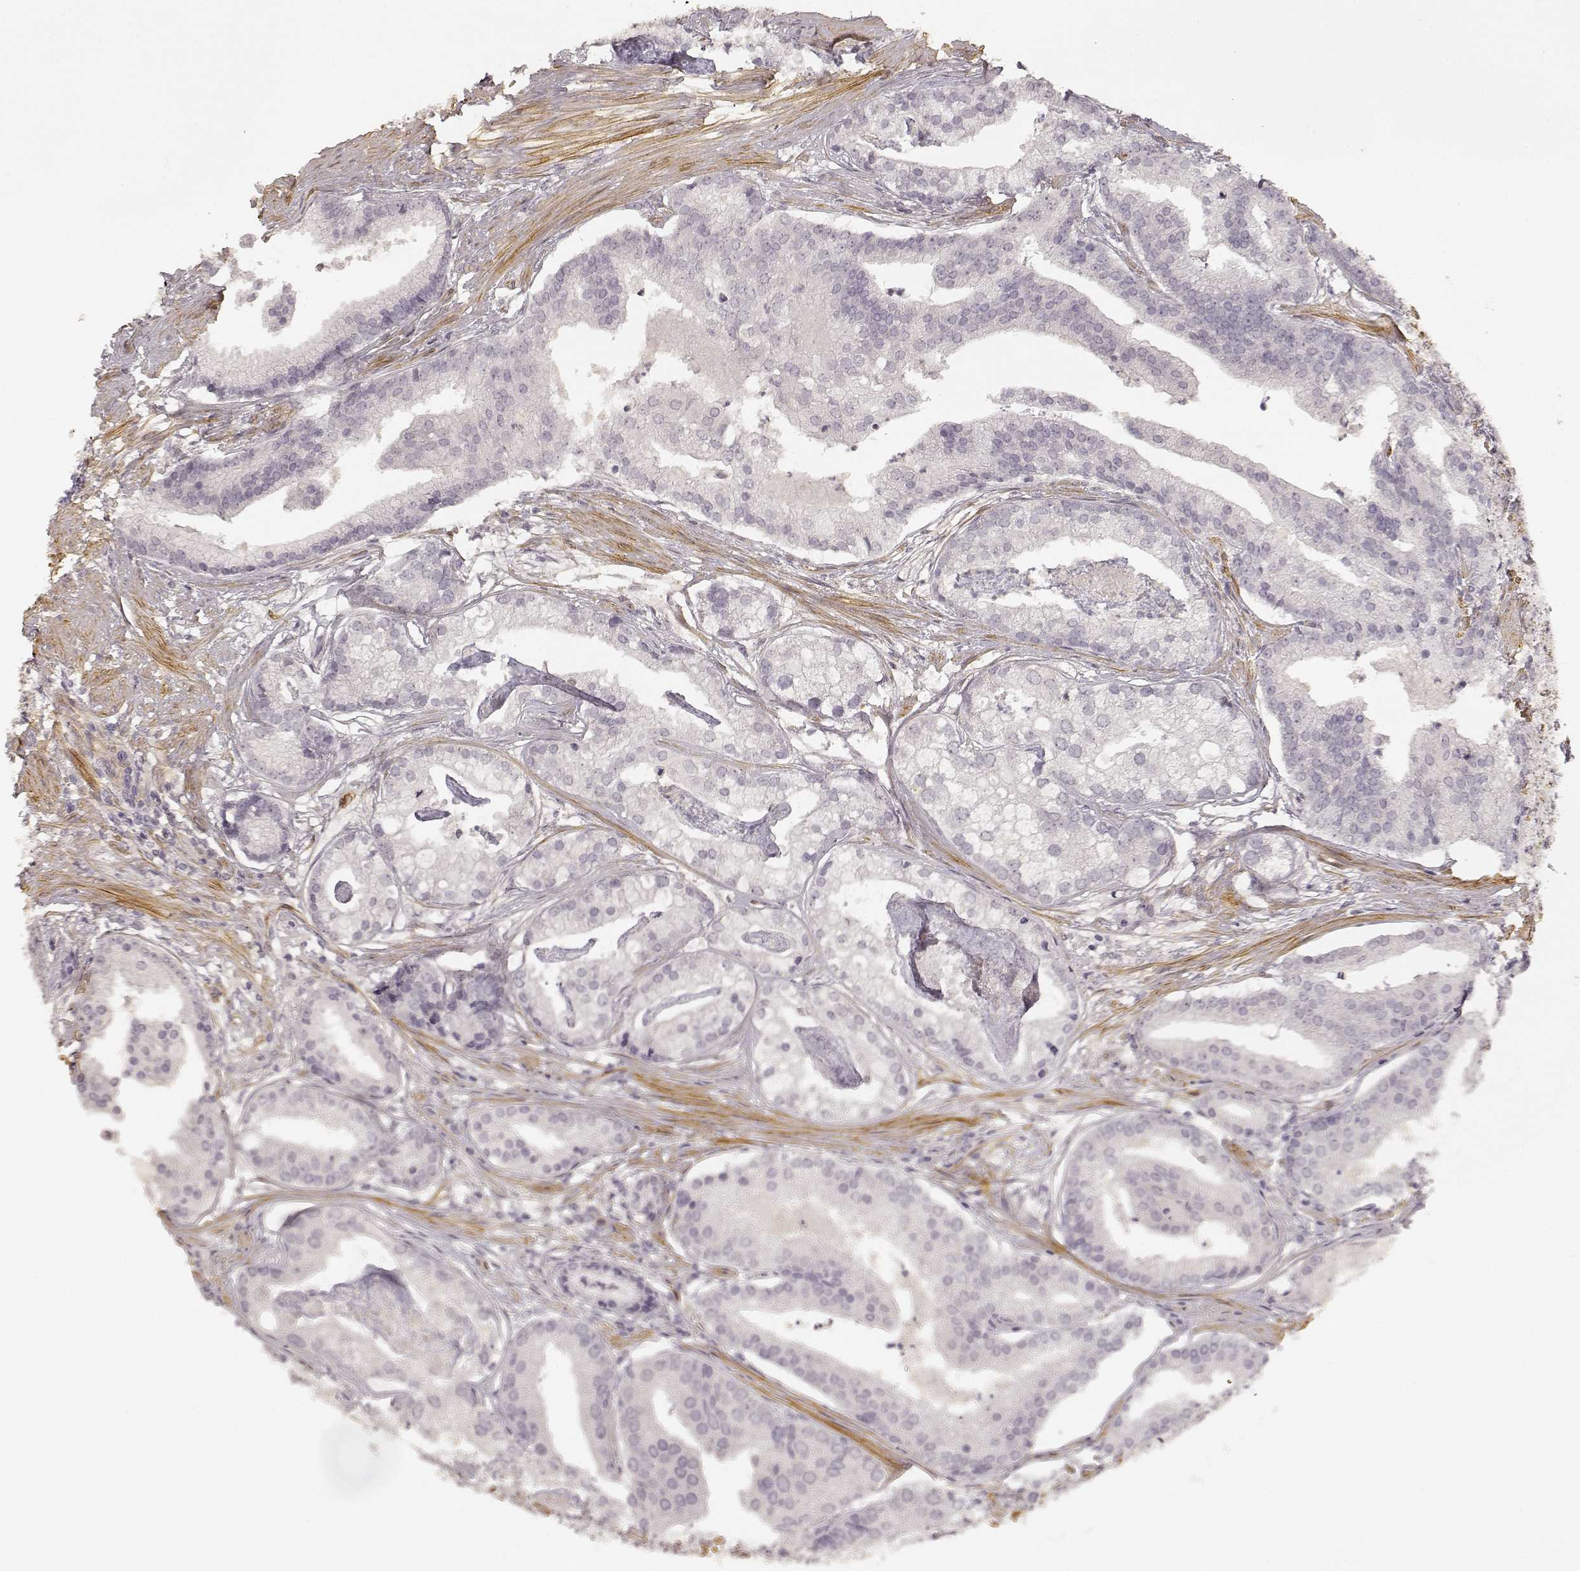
{"staining": {"intensity": "negative", "quantity": "none", "location": "none"}, "tissue": "prostate cancer", "cell_type": "Tumor cells", "image_type": "cancer", "snomed": [{"axis": "morphology", "description": "Adenocarcinoma, NOS"}, {"axis": "topography", "description": "Prostate and seminal vesicle, NOS"}, {"axis": "topography", "description": "Prostate"}], "caption": "Tumor cells are negative for brown protein staining in prostate cancer.", "gene": "LAMA4", "patient": {"sex": "male", "age": 44}}